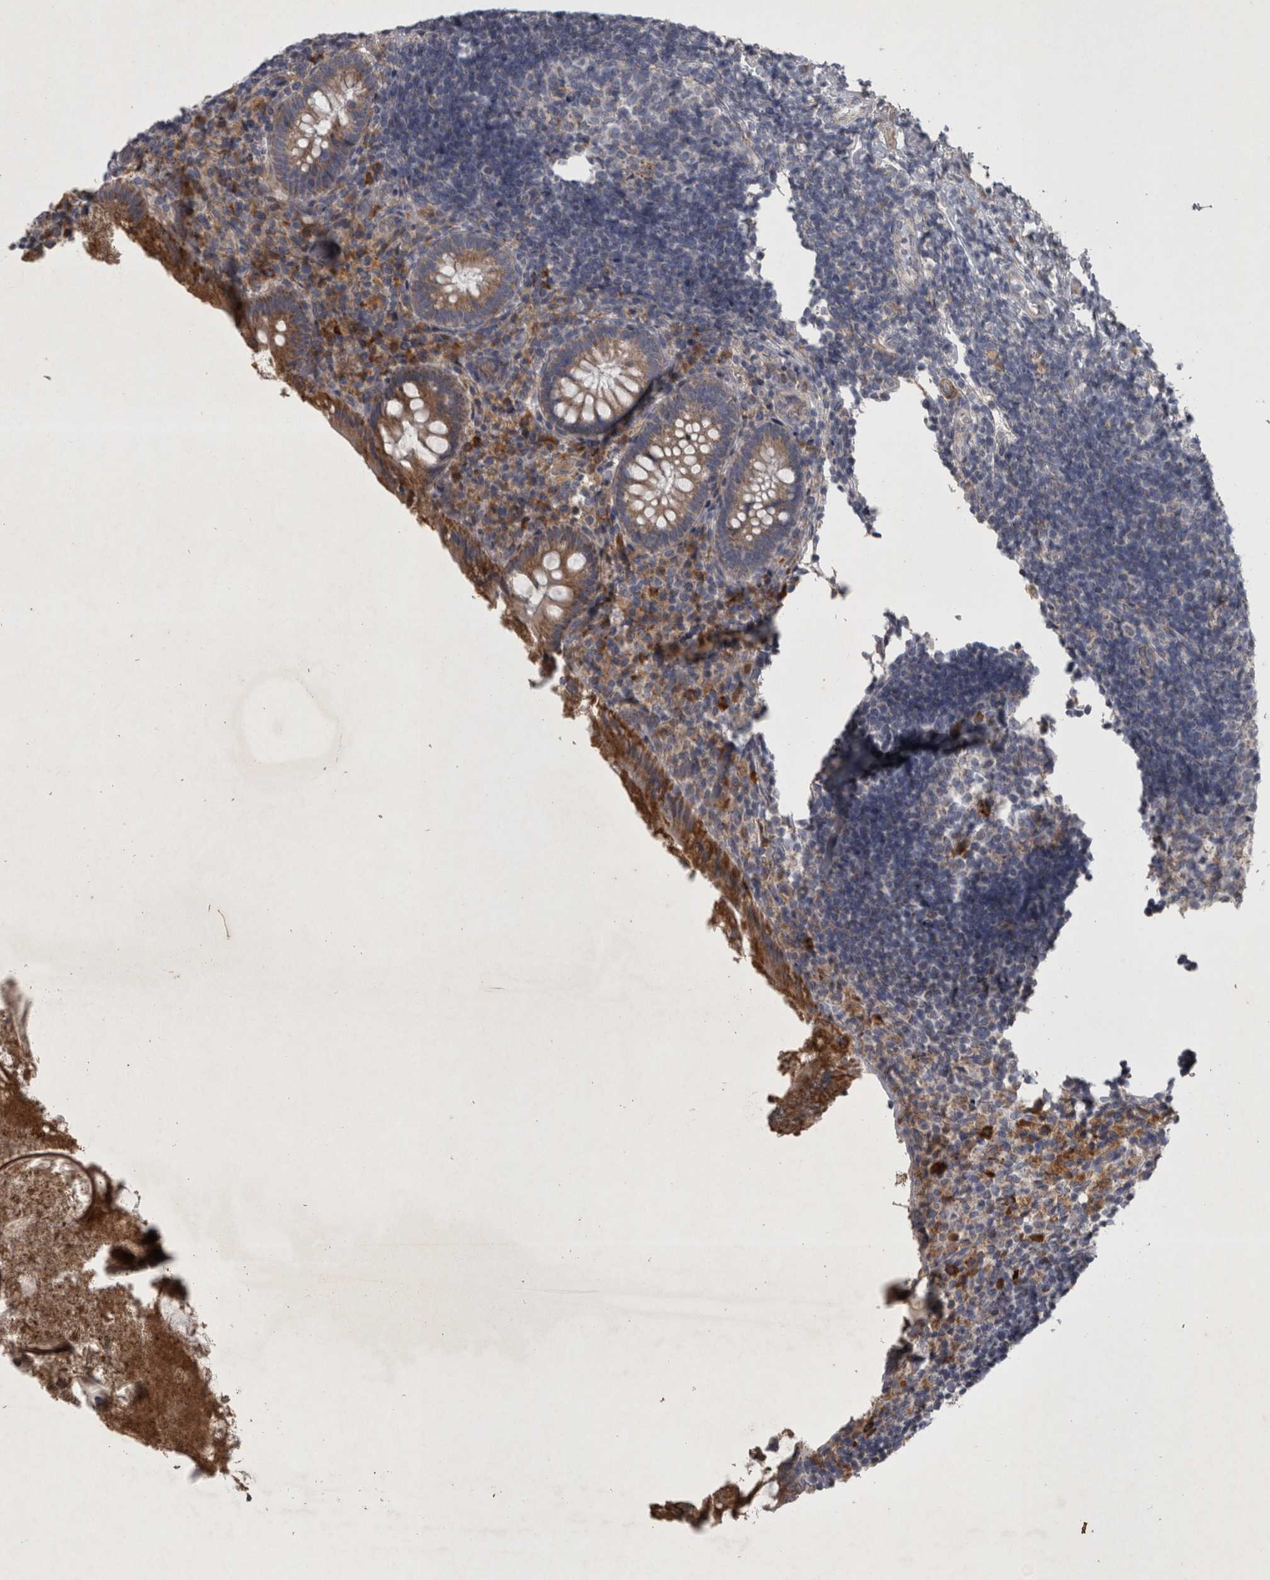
{"staining": {"intensity": "moderate", "quantity": ">75%", "location": "cytoplasmic/membranous"}, "tissue": "appendix", "cell_type": "Glandular cells", "image_type": "normal", "snomed": [{"axis": "morphology", "description": "Normal tissue, NOS"}, {"axis": "topography", "description": "Appendix"}], "caption": "Unremarkable appendix was stained to show a protein in brown. There is medium levels of moderate cytoplasmic/membranous staining in approximately >75% of glandular cells. Immunohistochemistry stains the protein of interest in brown and the nuclei are stained blue.", "gene": "DBT", "patient": {"sex": "female", "age": 17}}